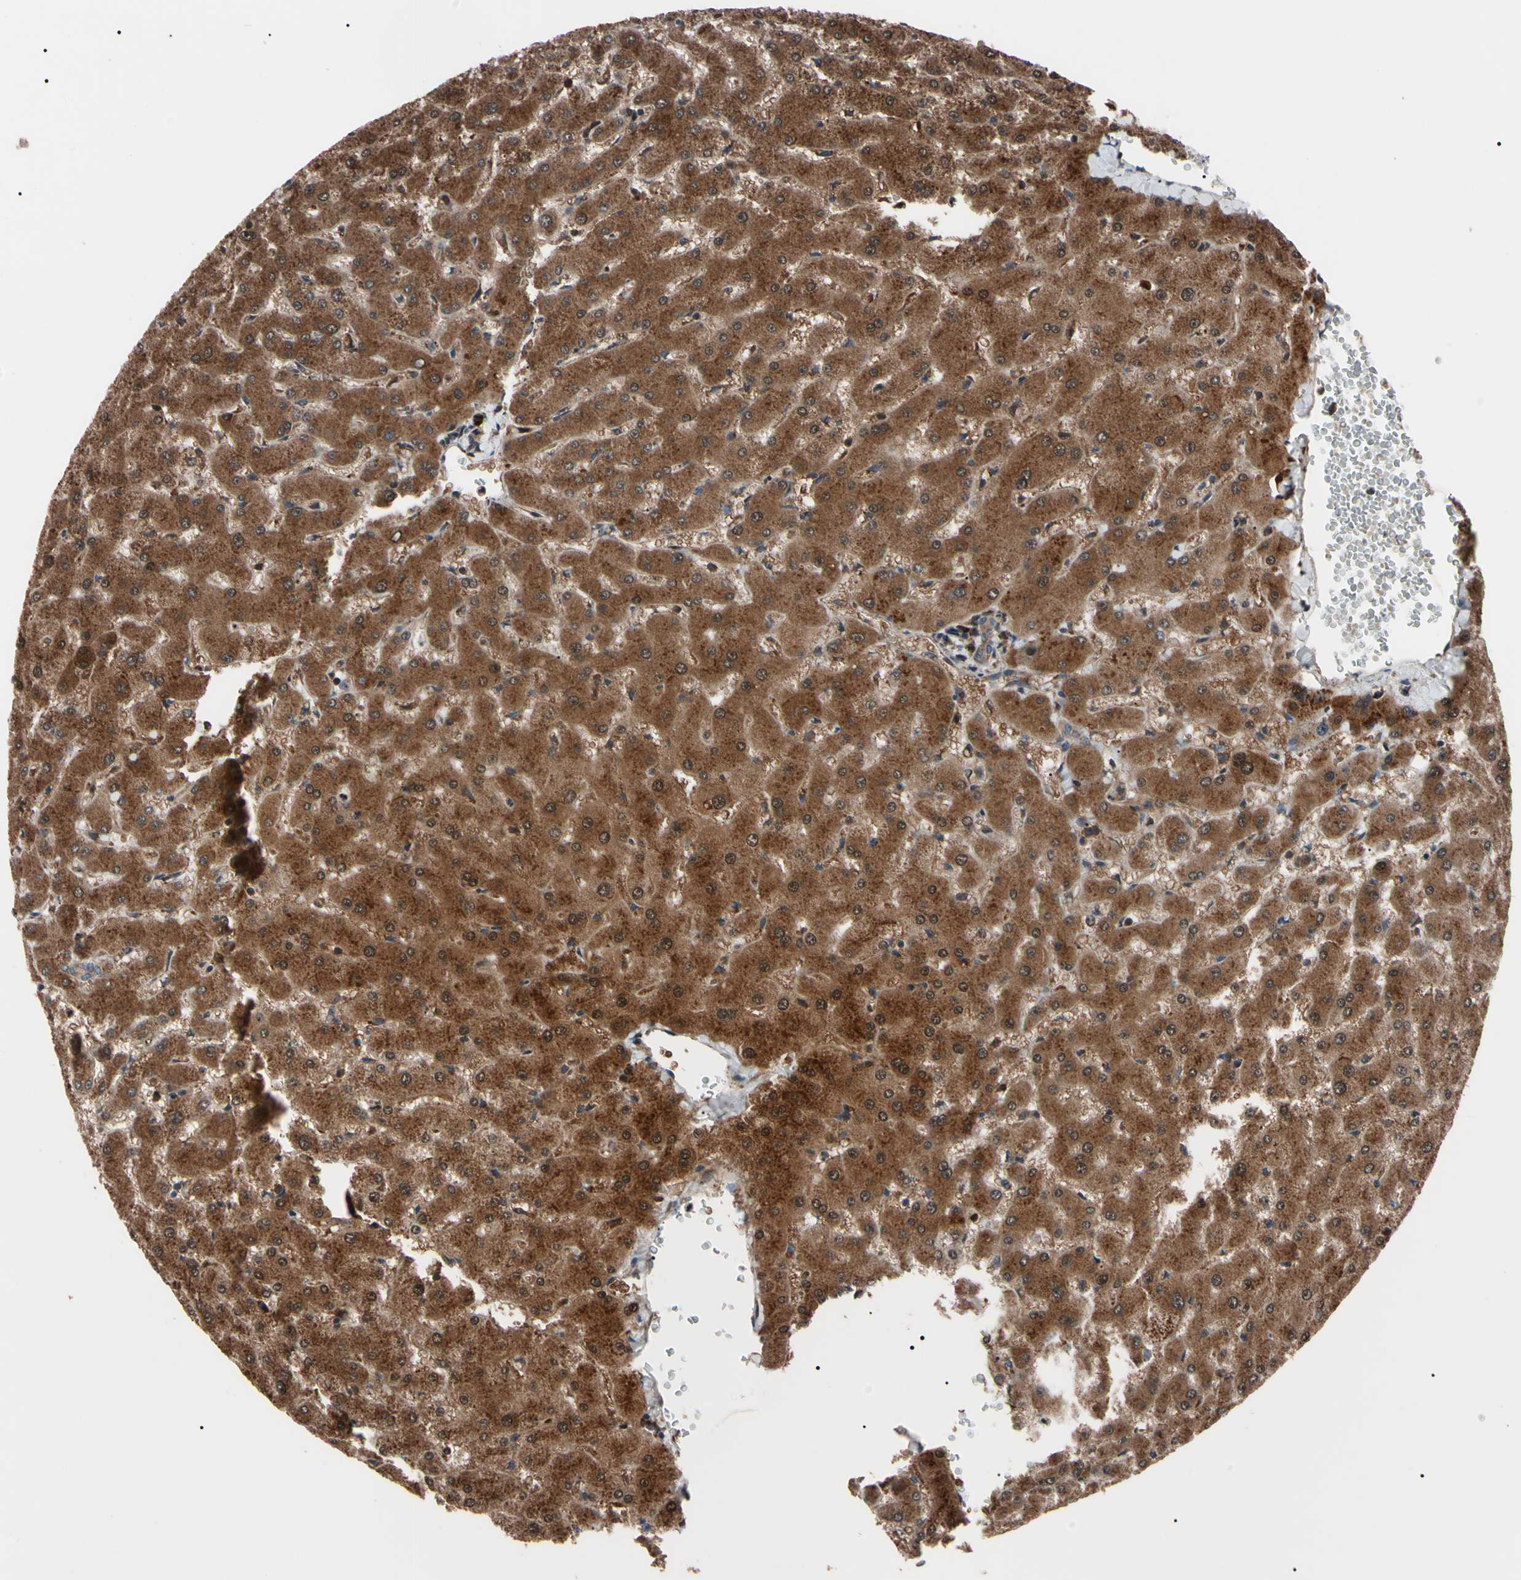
{"staining": {"intensity": "moderate", "quantity": ">75%", "location": "cytoplasmic/membranous"}, "tissue": "liver", "cell_type": "Cholangiocytes", "image_type": "normal", "snomed": [{"axis": "morphology", "description": "Normal tissue, NOS"}, {"axis": "topography", "description": "Liver"}], "caption": "Immunohistochemistry (IHC) staining of benign liver, which displays medium levels of moderate cytoplasmic/membranous positivity in approximately >75% of cholangiocytes indicating moderate cytoplasmic/membranous protein expression. The staining was performed using DAB (3,3'-diaminobenzidine) (brown) for protein detection and nuclei were counterstained in hematoxylin (blue).", "gene": "GUCY1B1", "patient": {"sex": "female", "age": 63}}